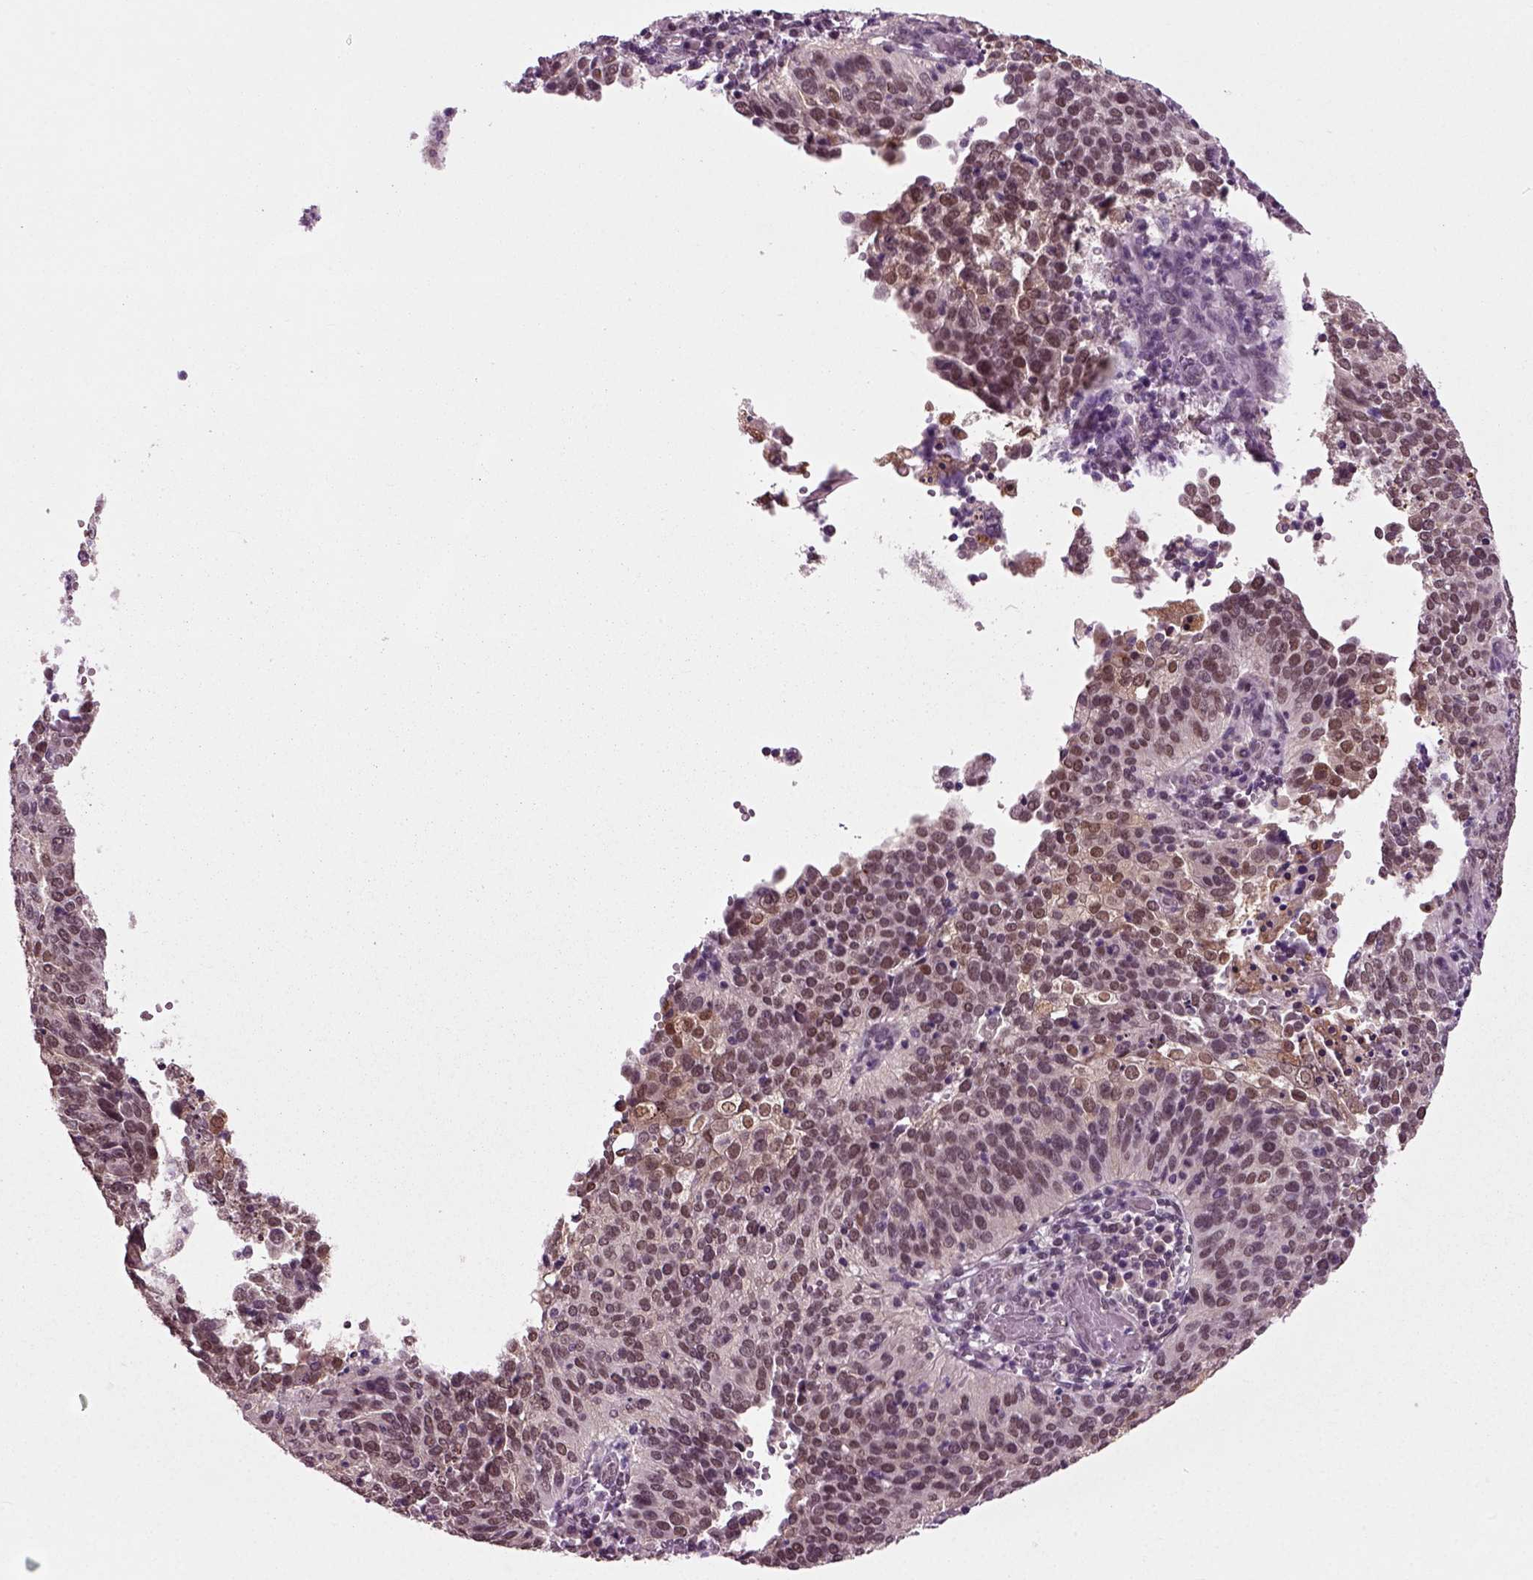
{"staining": {"intensity": "moderate", "quantity": "25%-75%", "location": "nuclear"}, "tissue": "cervical cancer", "cell_type": "Tumor cells", "image_type": "cancer", "snomed": [{"axis": "morphology", "description": "Squamous cell carcinoma, NOS"}, {"axis": "topography", "description": "Cervix"}], "caption": "An image of cervical cancer stained for a protein demonstrates moderate nuclear brown staining in tumor cells. (DAB IHC, brown staining for protein, blue staining for nuclei).", "gene": "RCOR3", "patient": {"sex": "female", "age": 39}}